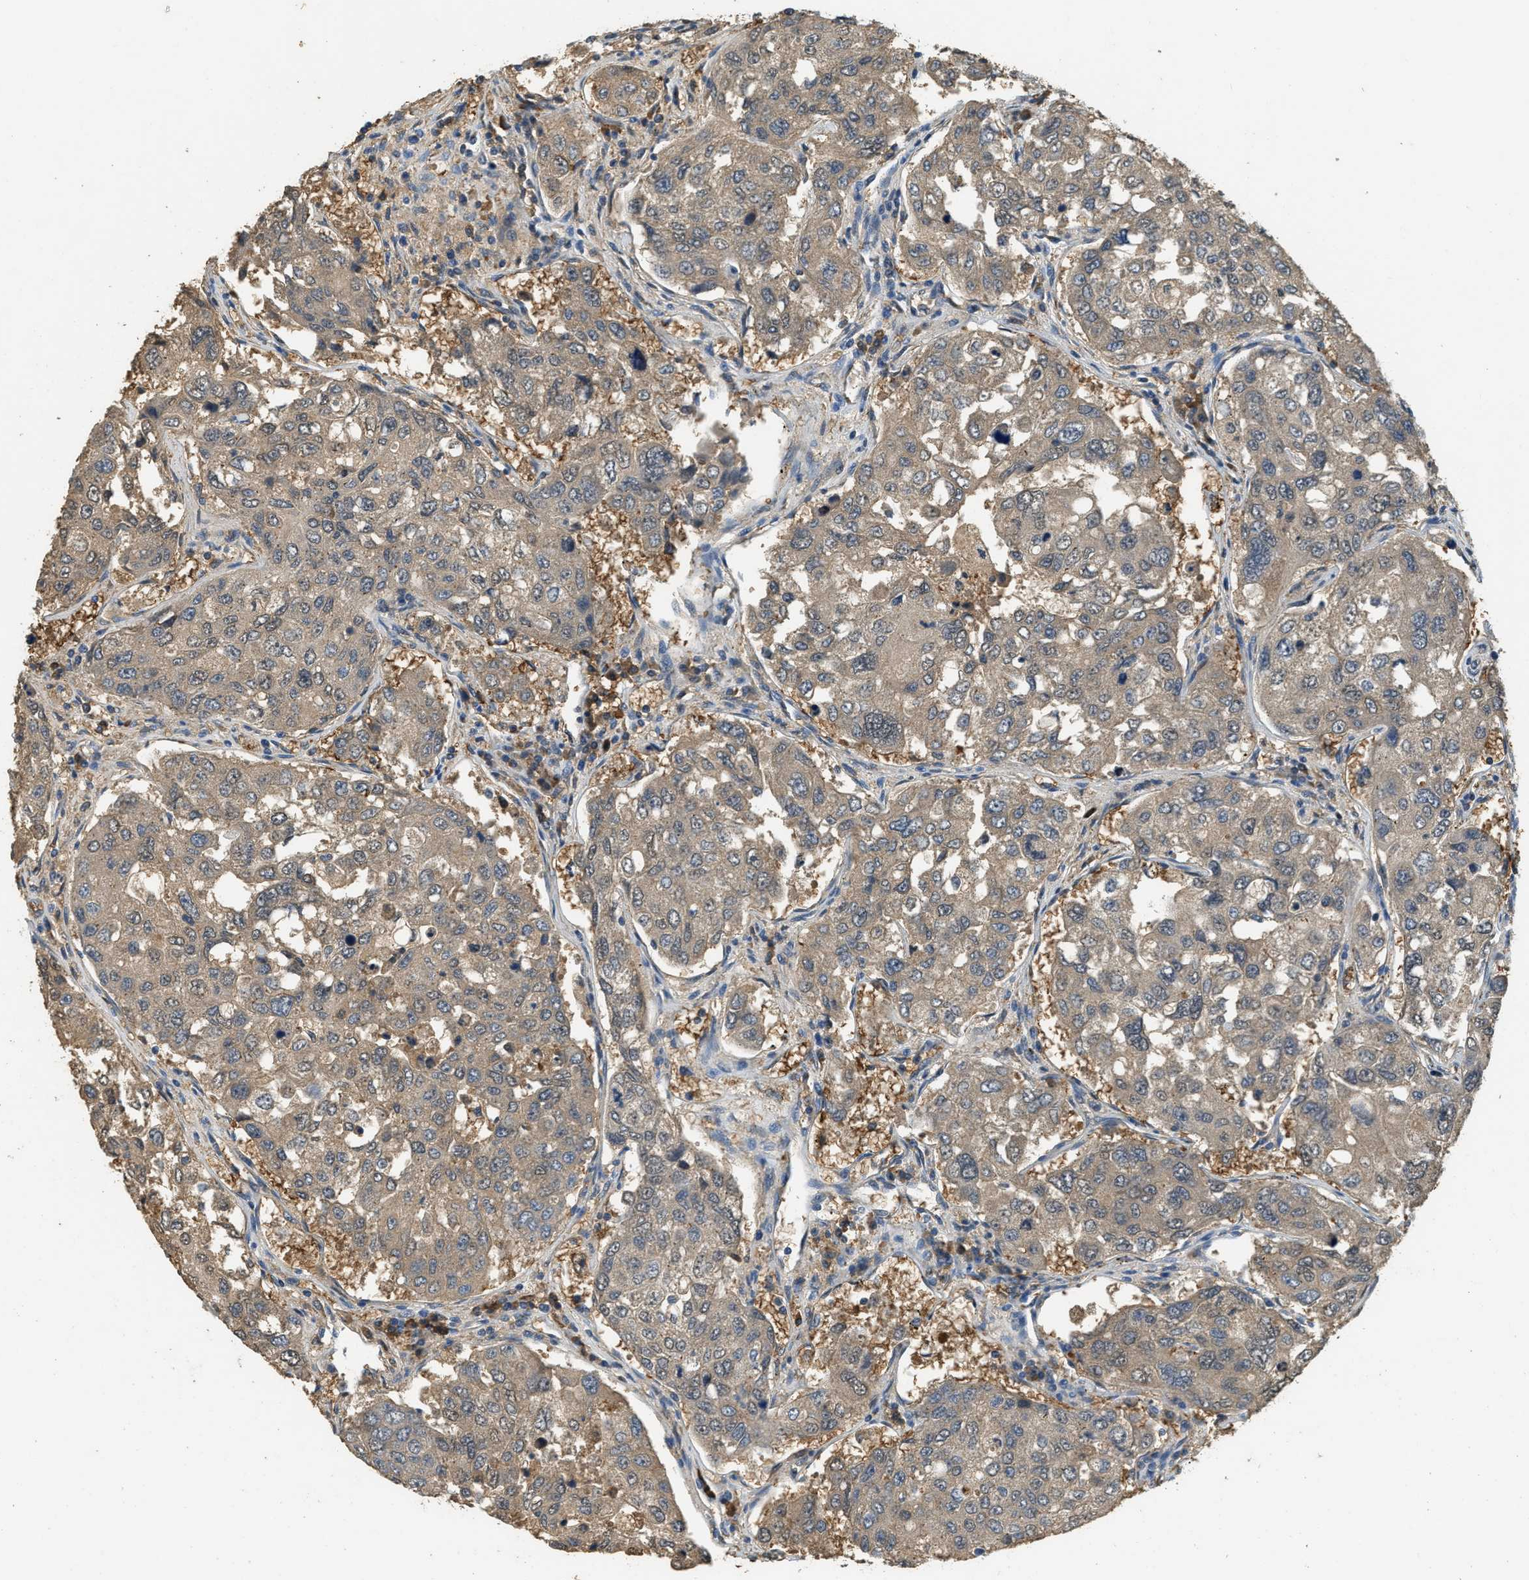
{"staining": {"intensity": "weak", "quantity": ">75%", "location": "cytoplasmic/membranous"}, "tissue": "urothelial cancer", "cell_type": "Tumor cells", "image_type": "cancer", "snomed": [{"axis": "morphology", "description": "Urothelial carcinoma, High grade"}, {"axis": "topography", "description": "Lymph node"}, {"axis": "topography", "description": "Urinary bladder"}], "caption": "Protein expression analysis of urothelial cancer exhibits weak cytoplasmic/membranous staining in about >75% of tumor cells. The staining is performed using DAB (3,3'-diaminobenzidine) brown chromogen to label protein expression. The nuclei are counter-stained blue using hematoxylin.", "gene": "CFLAR", "patient": {"sex": "male", "age": 51}}